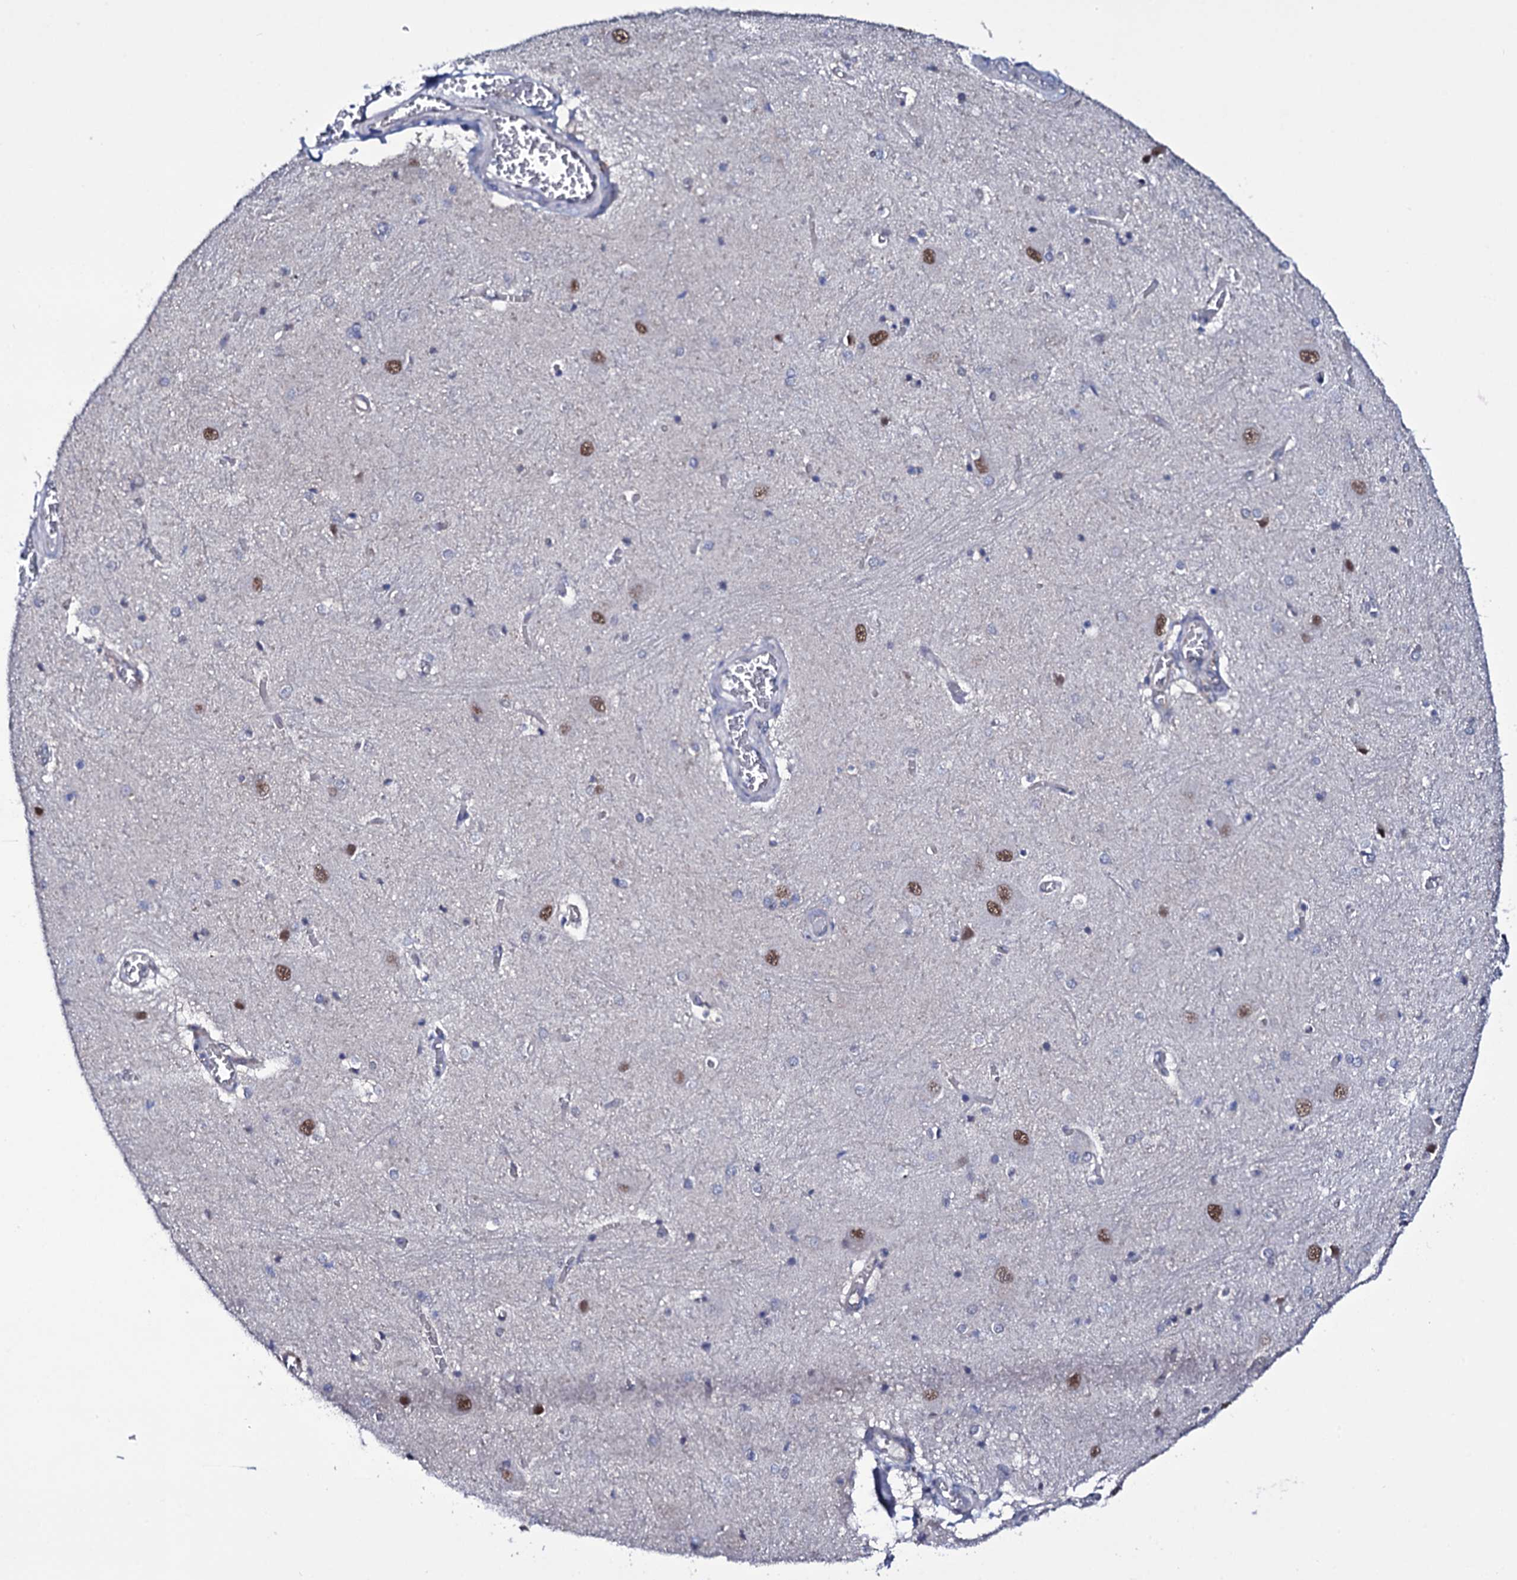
{"staining": {"intensity": "negative", "quantity": "none", "location": "none"}, "tissue": "caudate", "cell_type": "Glial cells", "image_type": "normal", "snomed": [{"axis": "morphology", "description": "Normal tissue, NOS"}, {"axis": "topography", "description": "Lateral ventricle wall"}], "caption": "Protein analysis of unremarkable caudate displays no significant positivity in glial cells.", "gene": "GAREM1", "patient": {"sex": "male", "age": 37}}